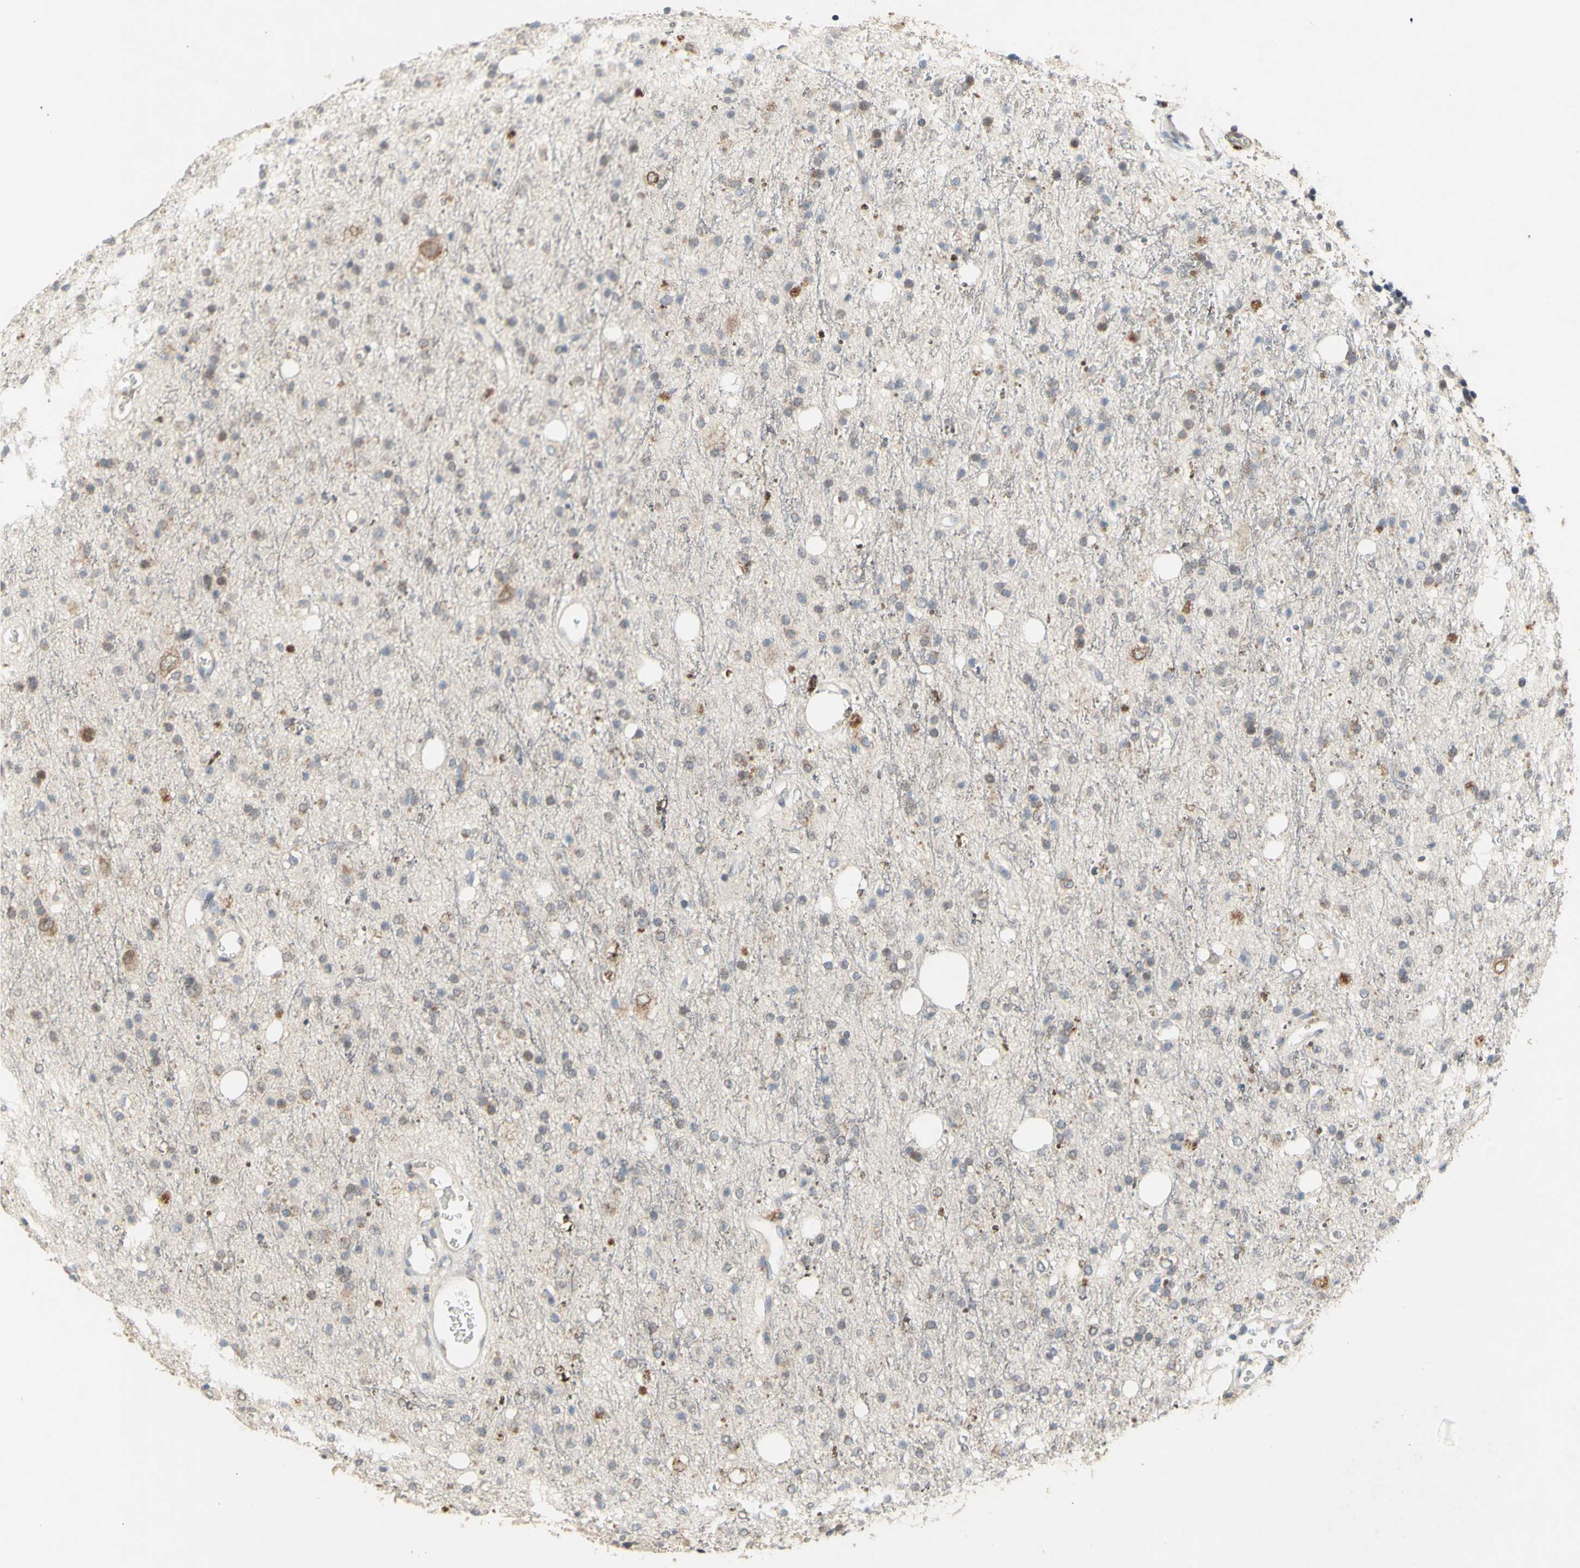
{"staining": {"intensity": "negative", "quantity": "none", "location": "none"}, "tissue": "glioma", "cell_type": "Tumor cells", "image_type": "cancer", "snomed": [{"axis": "morphology", "description": "Glioma, malignant, High grade"}, {"axis": "topography", "description": "Brain"}], "caption": "An IHC photomicrograph of malignant glioma (high-grade) is shown. There is no staining in tumor cells of malignant glioma (high-grade).", "gene": "NLRP1", "patient": {"sex": "male", "age": 47}}